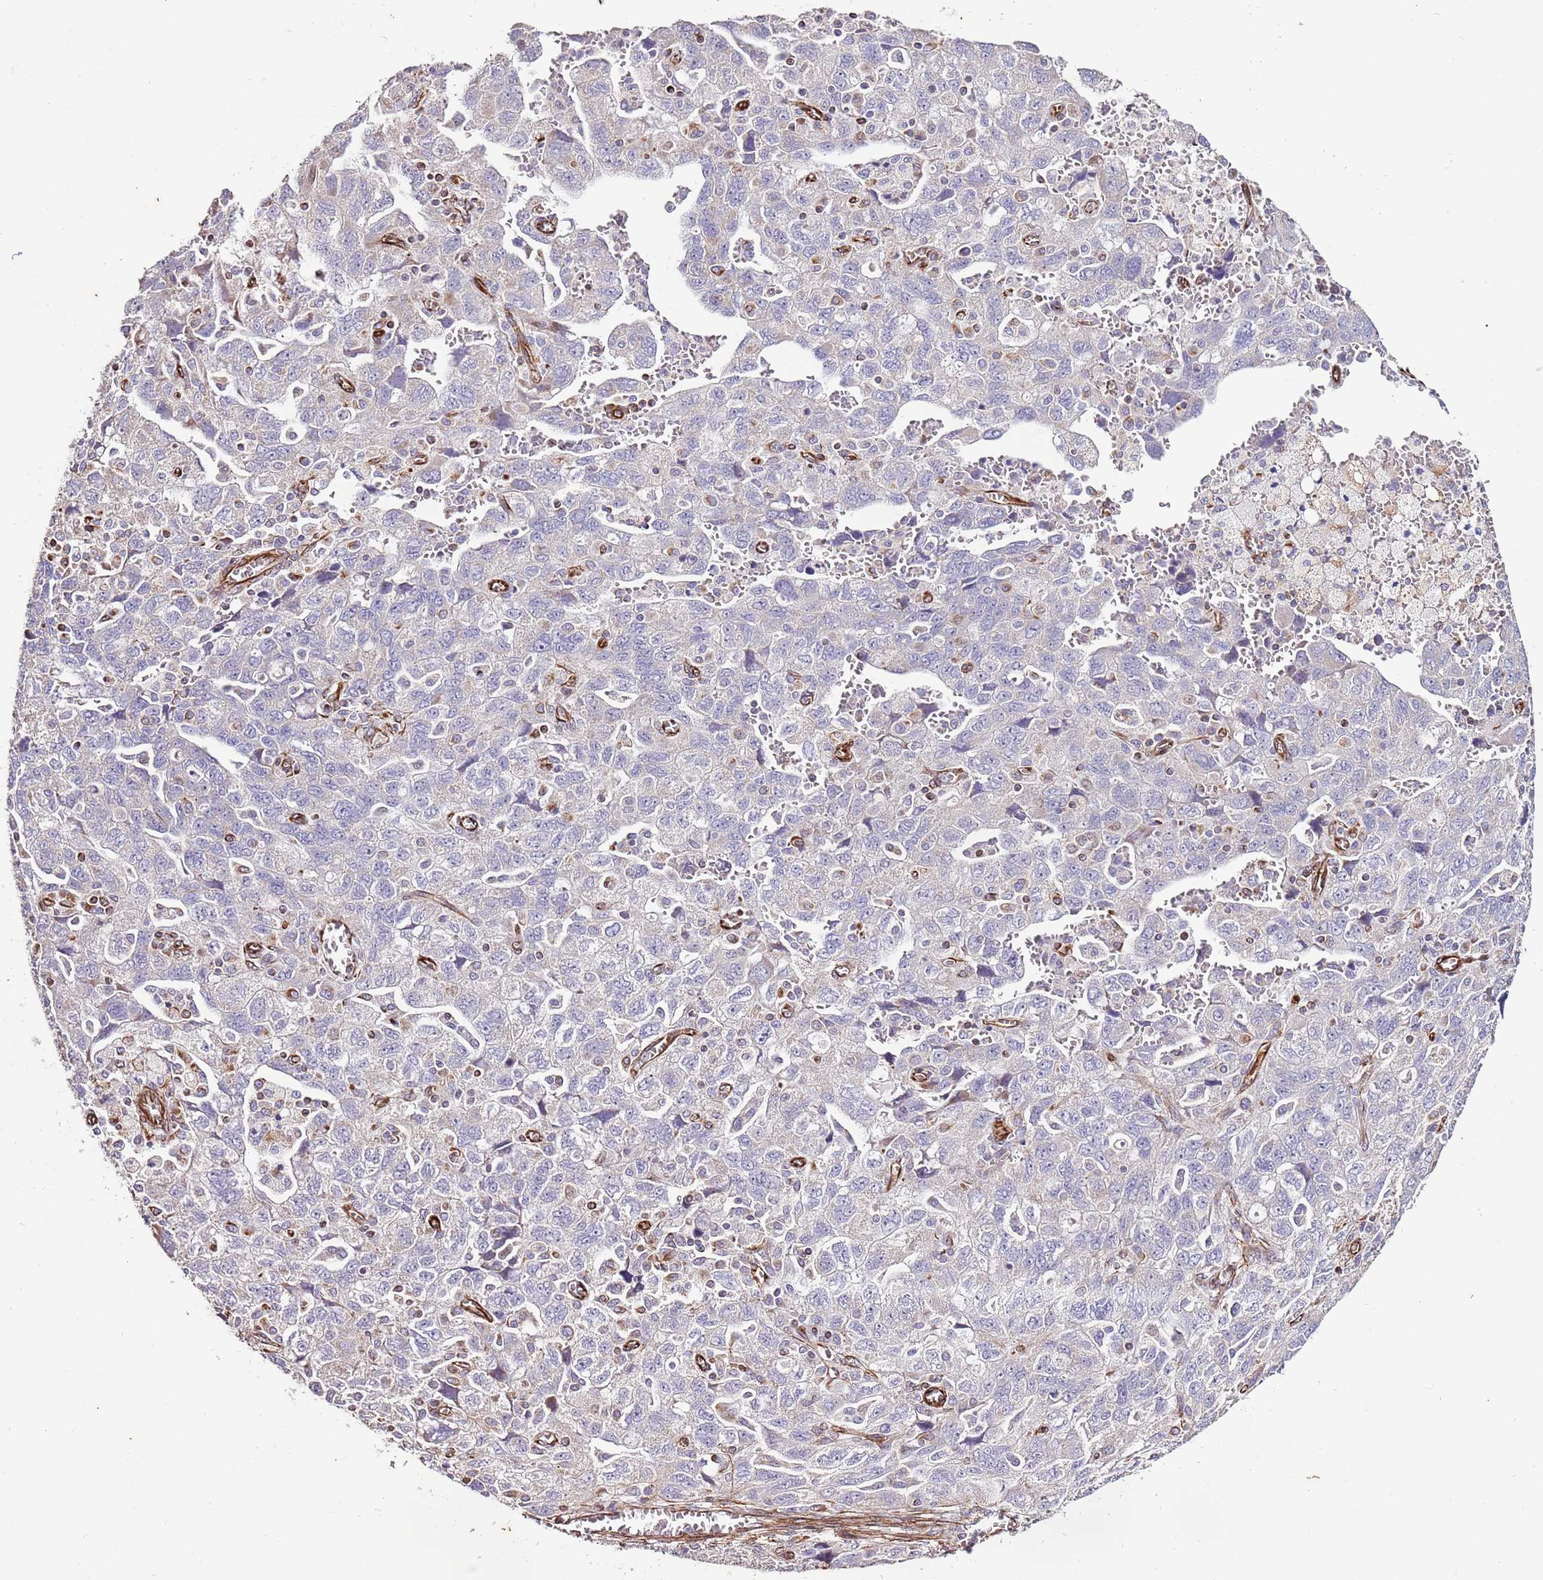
{"staining": {"intensity": "negative", "quantity": "none", "location": "none"}, "tissue": "ovarian cancer", "cell_type": "Tumor cells", "image_type": "cancer", "snomed": [{"axis": "morphology", "description": "Carcinoma, NOS"}, {"axis": "morphology", "description": "Cystadenocarcinoma, serous, NOS"}, {"axis": "topography", "description": "Ovary"}], "caption": "Human ovarian carcinoma stained for a protein using IHC exhibits no staining in tumor cells.", "gene": "ZNF786", "patient": {"sex": "female", "age": 69}}